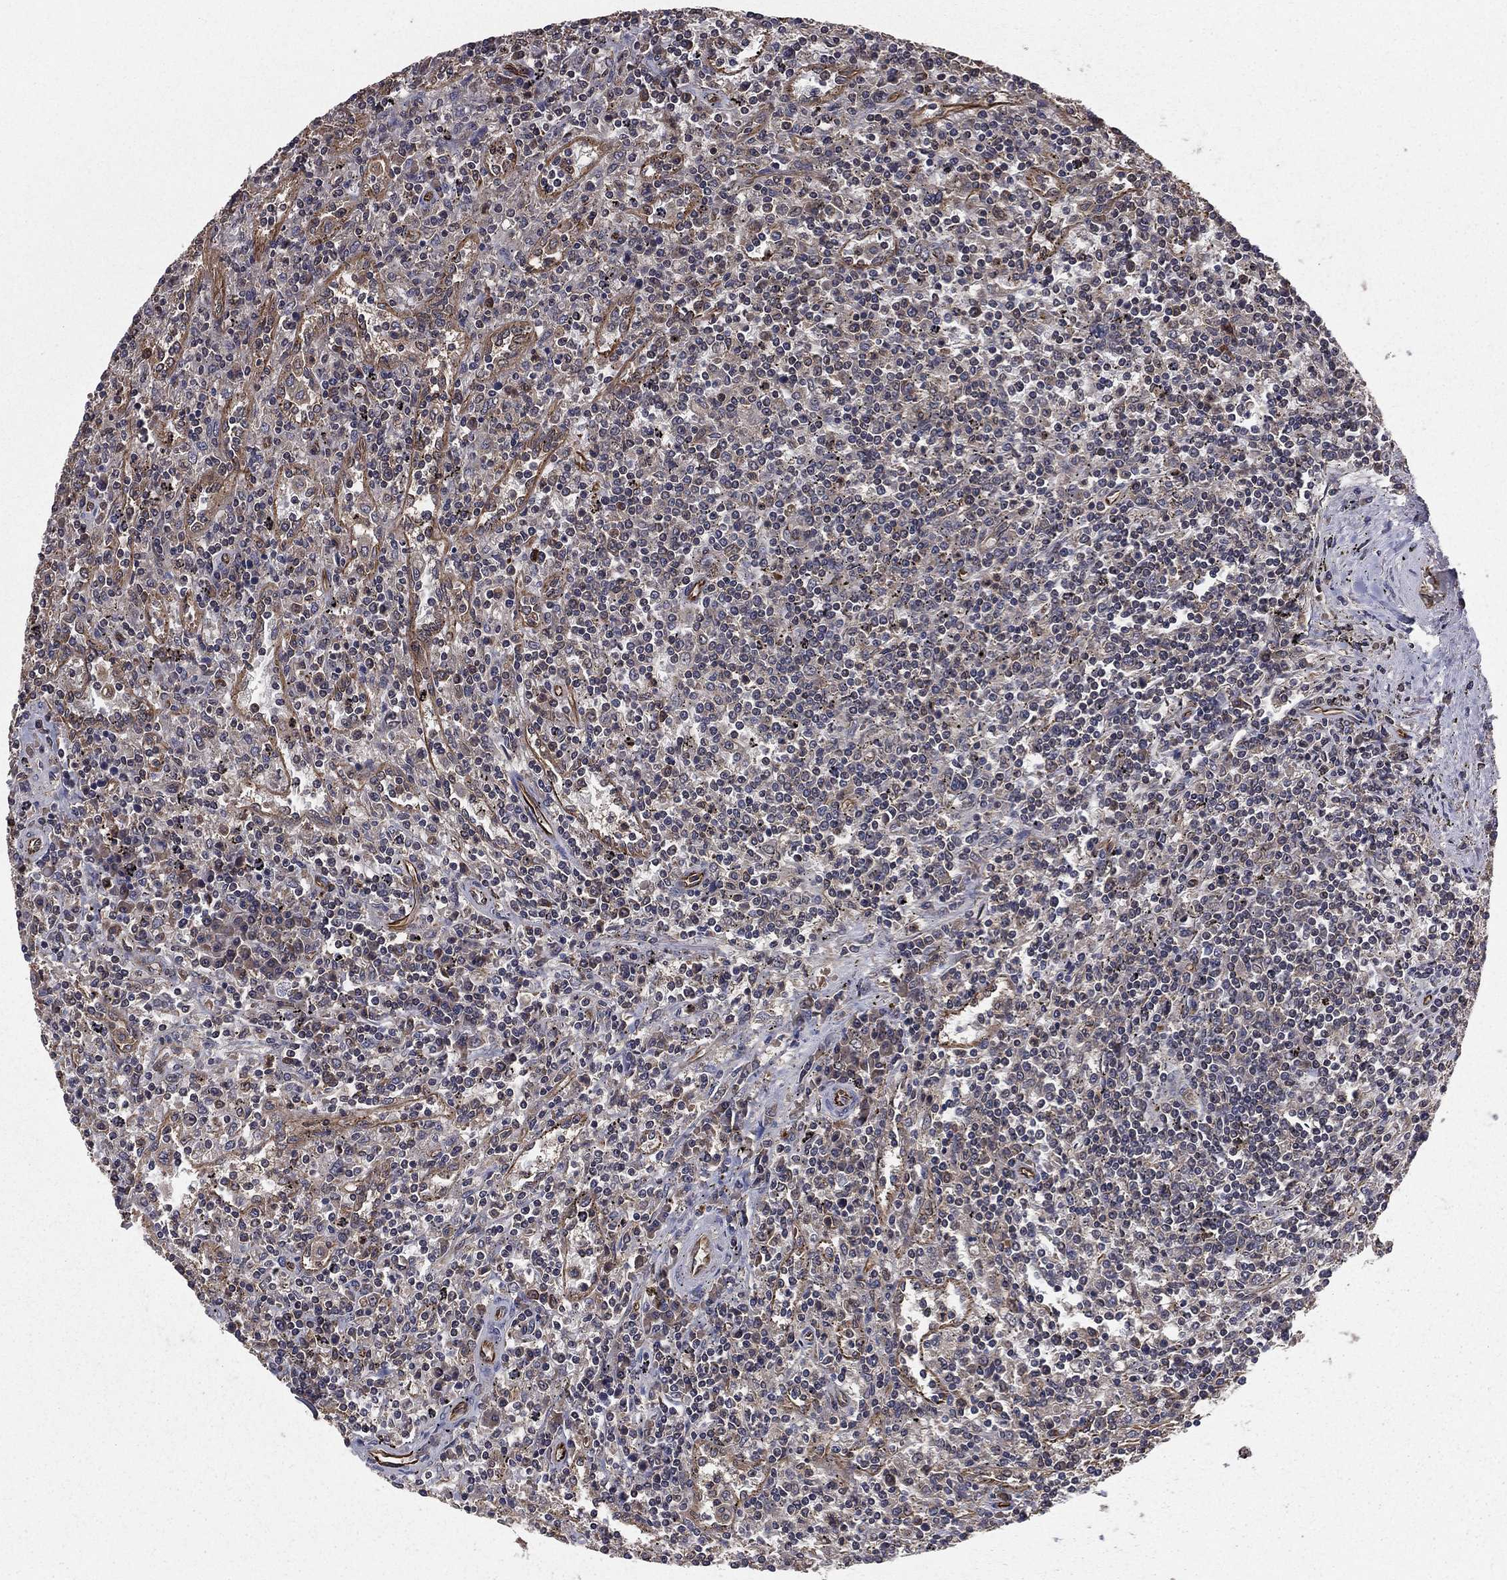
{"staining": {"intensity": "strong", "quantity": "25%-75%", "location": "cytoplasmic/membranous"}, "tissue": "lymphoma", "cell_type": "Tumor cells", "image_type": "cancer", "snomed": [{"axis": "morphology", "description": "Malignant lymphoma, non-Hodgkin's type, Low grade"}, {"axis": "topography", "description": "Lymph node"}], "caption": "Tumor cells demonstrate high levels of strong cytoplasmic/membranous staining in approximately 25%-75% of cells in lymphoma. Ihc stains the protein in brown and the nuclei are stained blue.", "gene": "CERT1", "patient": {"sex": "male", "age": 52}}